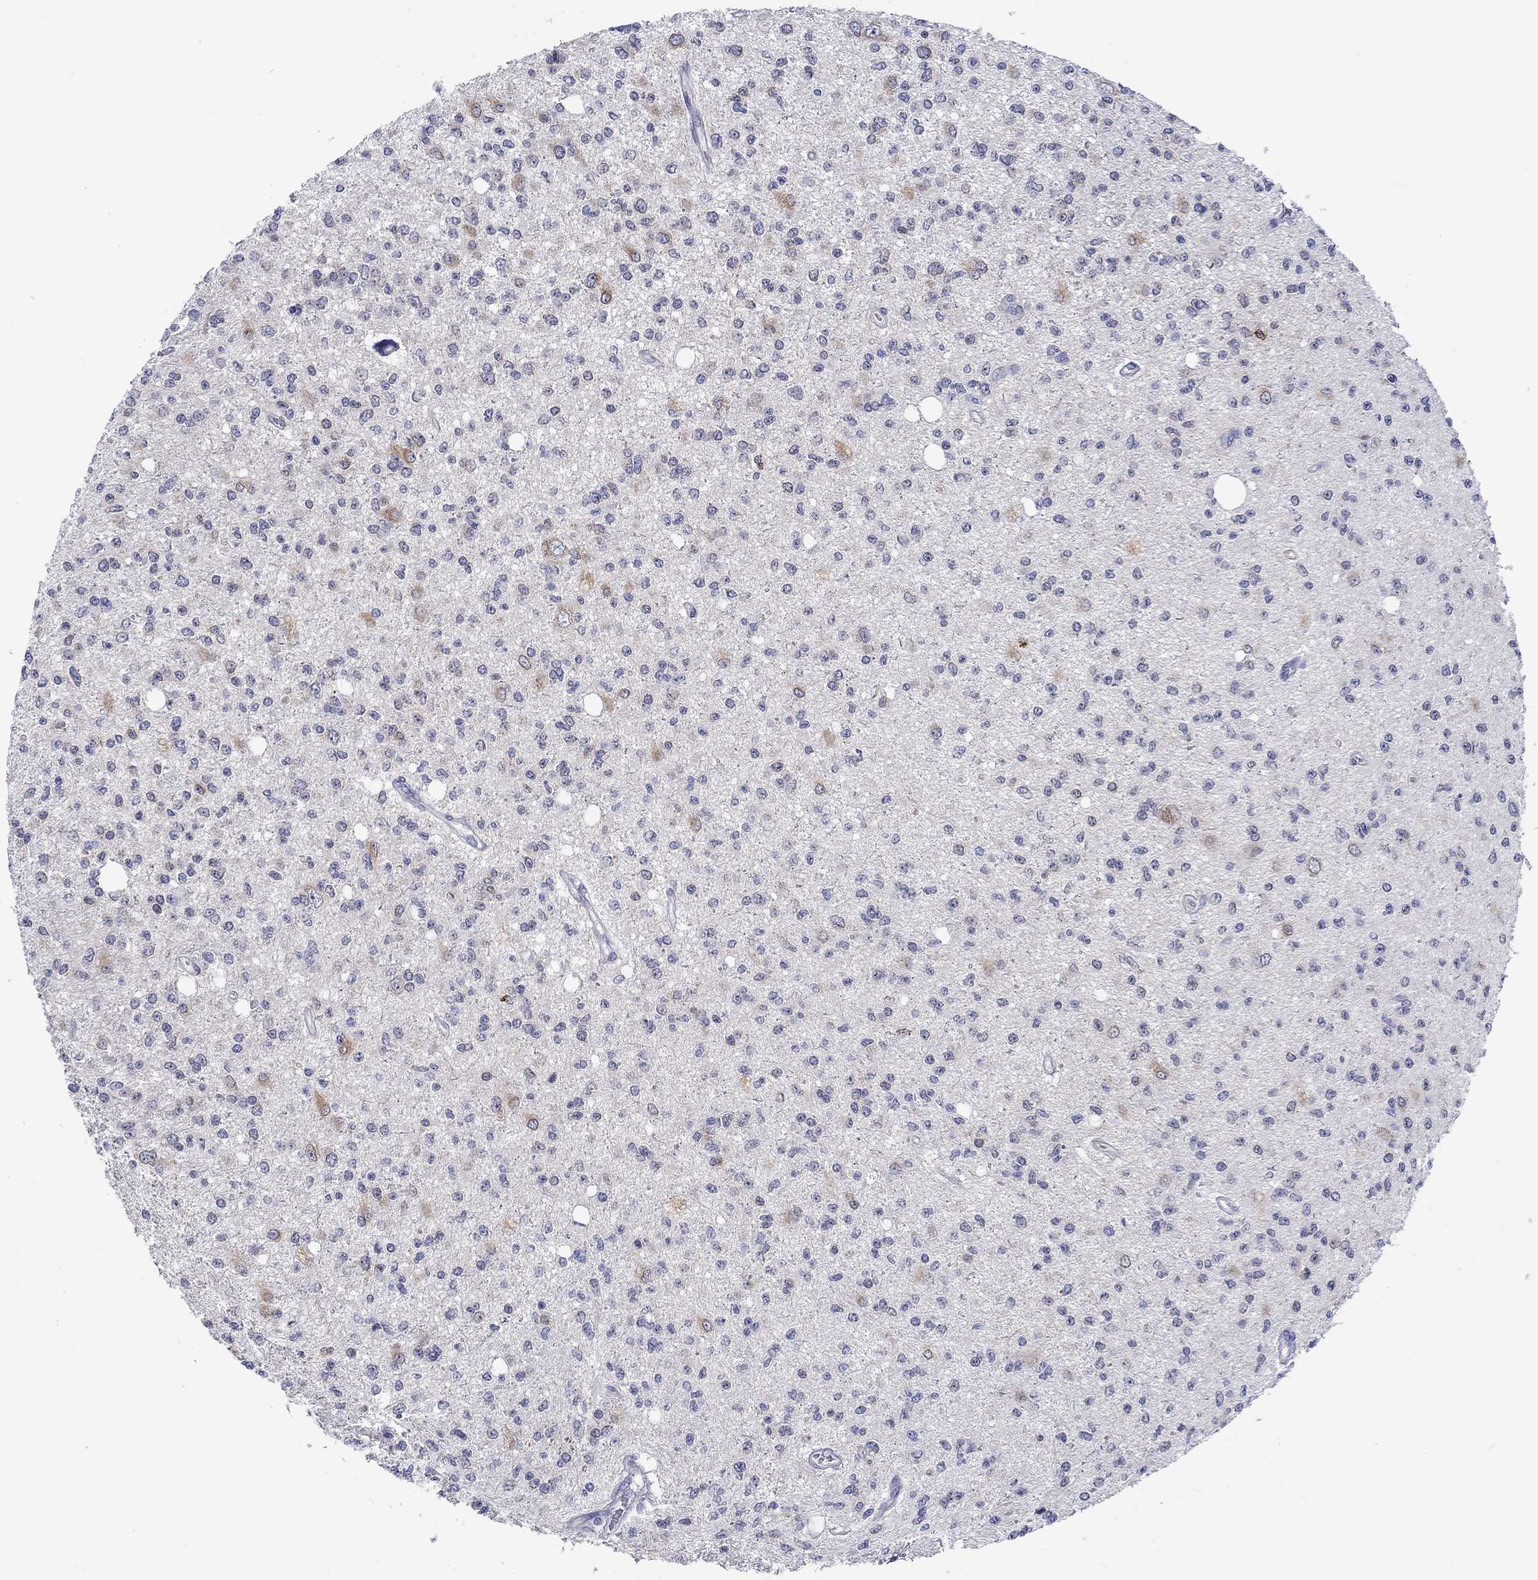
{"staining": {"intensity": "negative", "quantity": "none", "location": "none"}, "tissue": "glioma", "cell_type": "Tumor cells", "image_type": "cancer", "snomed": [{"axis": "morphology", "description": "Glioma, malignant, Low grade"}, {"axis": "topography", "description": "Brain"}], "caption": "A high-resolution image shows immunohistochemistry (IHC) staining of malignant glioma (low-grade), which shows no significant staining in tumor cells.", "gene": "CERS1", "patient": {"sex": "male", "age": 67}}